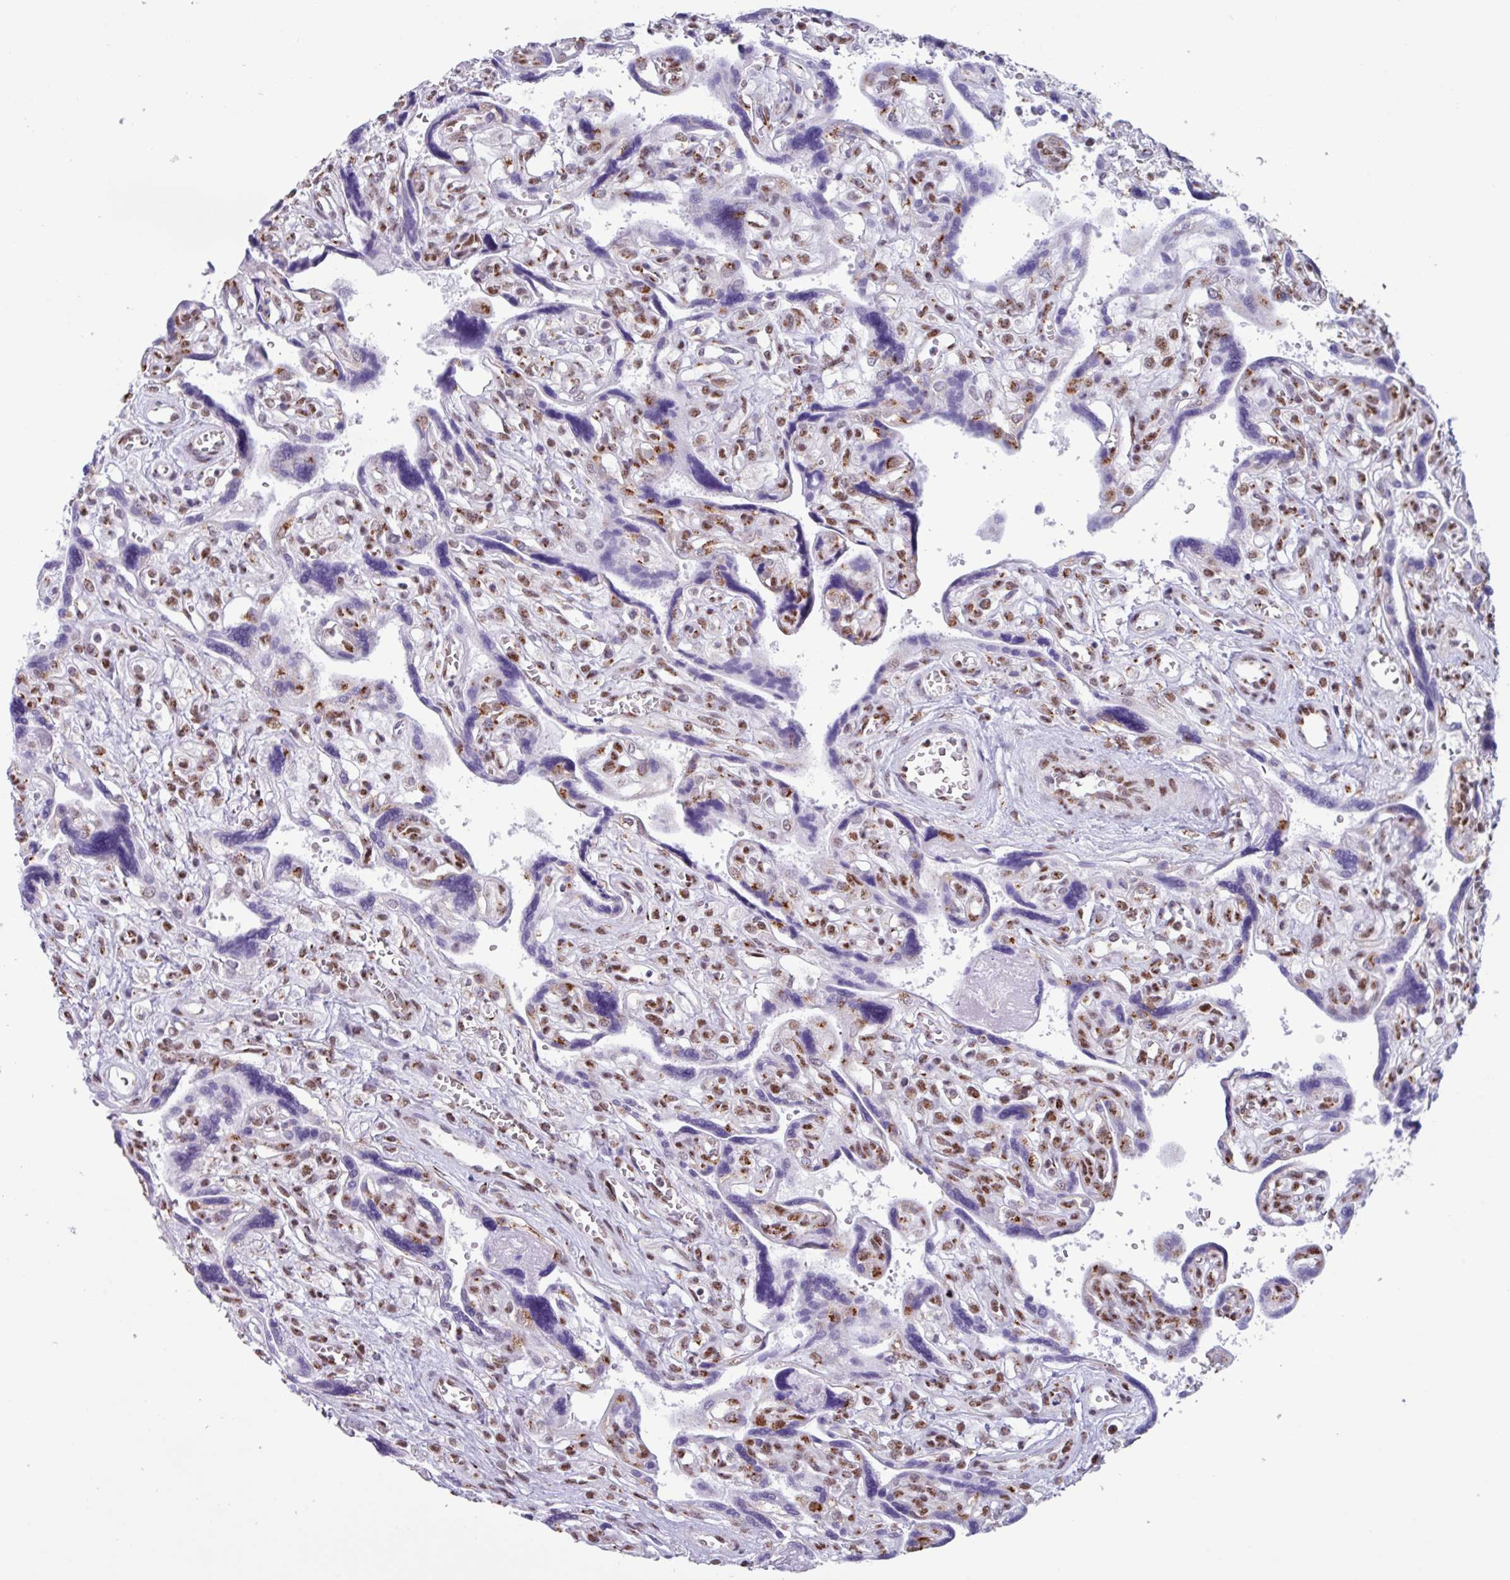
{"staining": {"intensity": "negative", "quantity": "none", "location": "none"}, "tissue": "placenta", "cell_type": "Trophoblastic cells", "image_type": "normal", "snomed": [{"axis": "morphology", "description": "Normal tissue, NOS"}, {"axis": "topography", "description": "Placenta"}], "caption": "Immunohistochemistry photomicrograph of unremarkable placenta: placenta stained with DAB reveals no significant protein expression in trophoblastic cells.", "gene": "PUF60", "patient": {"sex": "female", "age": 39}}